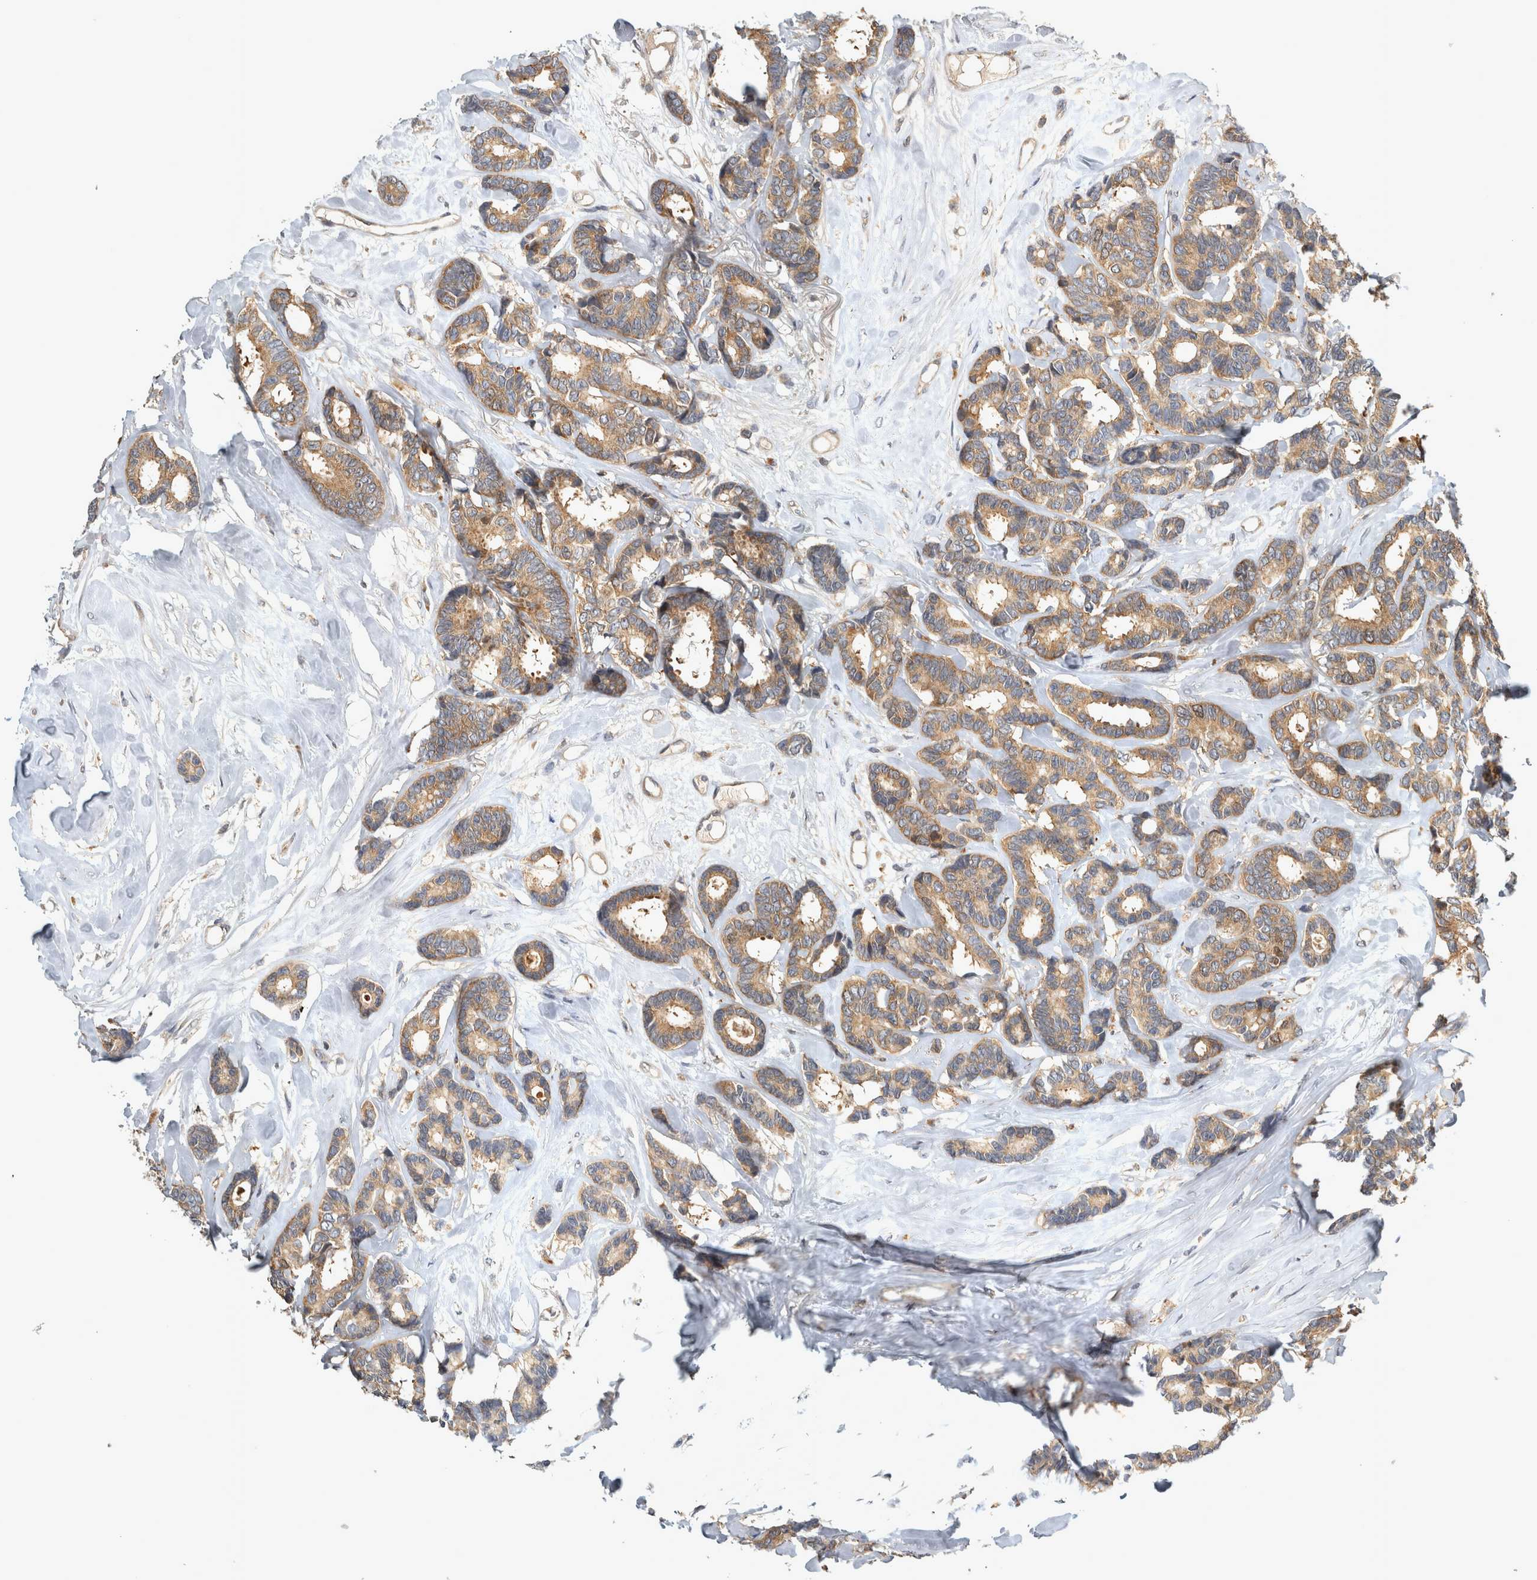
{"staining": {"intensity": "moderate", "quantity": ">75%", "location": "cytoplasmic/membranous"}, "tissue": "breast cancer", "cell_type": "Tumor cells", "image_type": "cancer", "snomed": [{"axis": "morphology", "description": "Duct carcinoma"}, {"axis": "topography", "description": "Breast"}], "caption": "About >75% of tumor cells in human breast cancer exhibit moderate cytoplasmic/membranous protein expression as visualized by brown immunohistochemical staining.", "gene": "TRMT61B", "patient": {"sex": "female", "age": 87}}